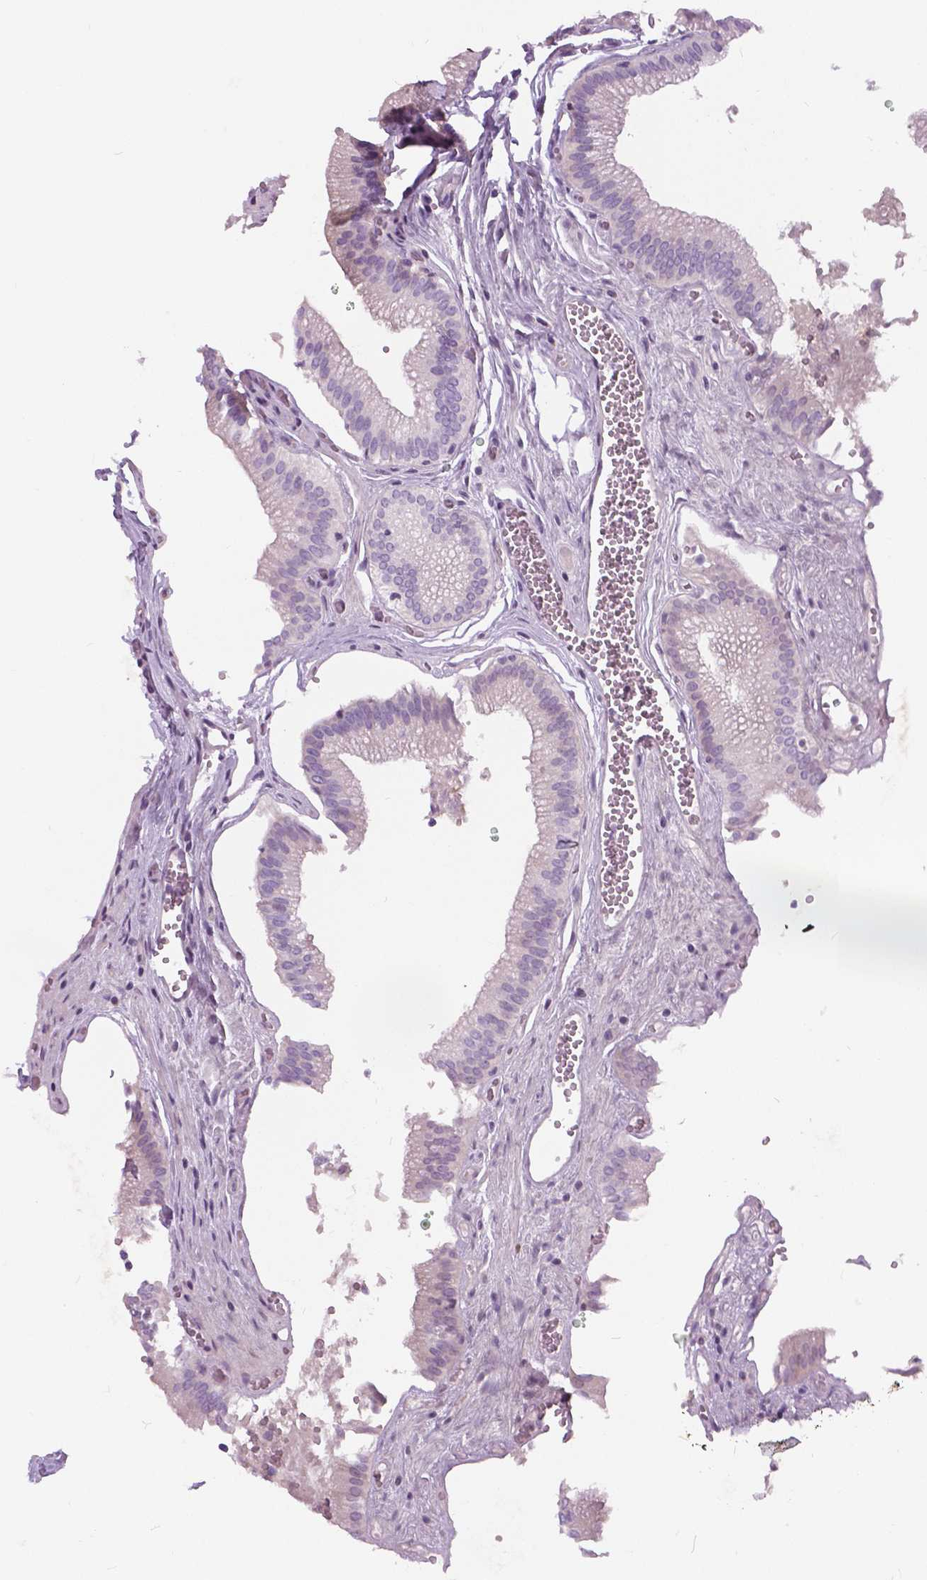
{"staining": {"intensity": "negative", "quantity": "none", "location": "none"}, "tissue": "gallbladder", "cell_type": "Glandular cells", "image_type": "normal", "snomed": [{"axis": "morphology", "description": "Normal tissue, NOS"}, {"axis": "topography", "description": "Gallbladder"}, {"axis": "topography", "description": "Peripheral nerve tissue"}], "caption": "Immunohistochemistry histopathology image of benign gallbladder: human gallbladder stained with DAB shows no significant protein expression in glandular cells. (DAB immunohistochemistry visualized using brightfield microscopy, high magnification).", "gene": "TP53TG5", "patient": {"sex": "male", "age": 17}}